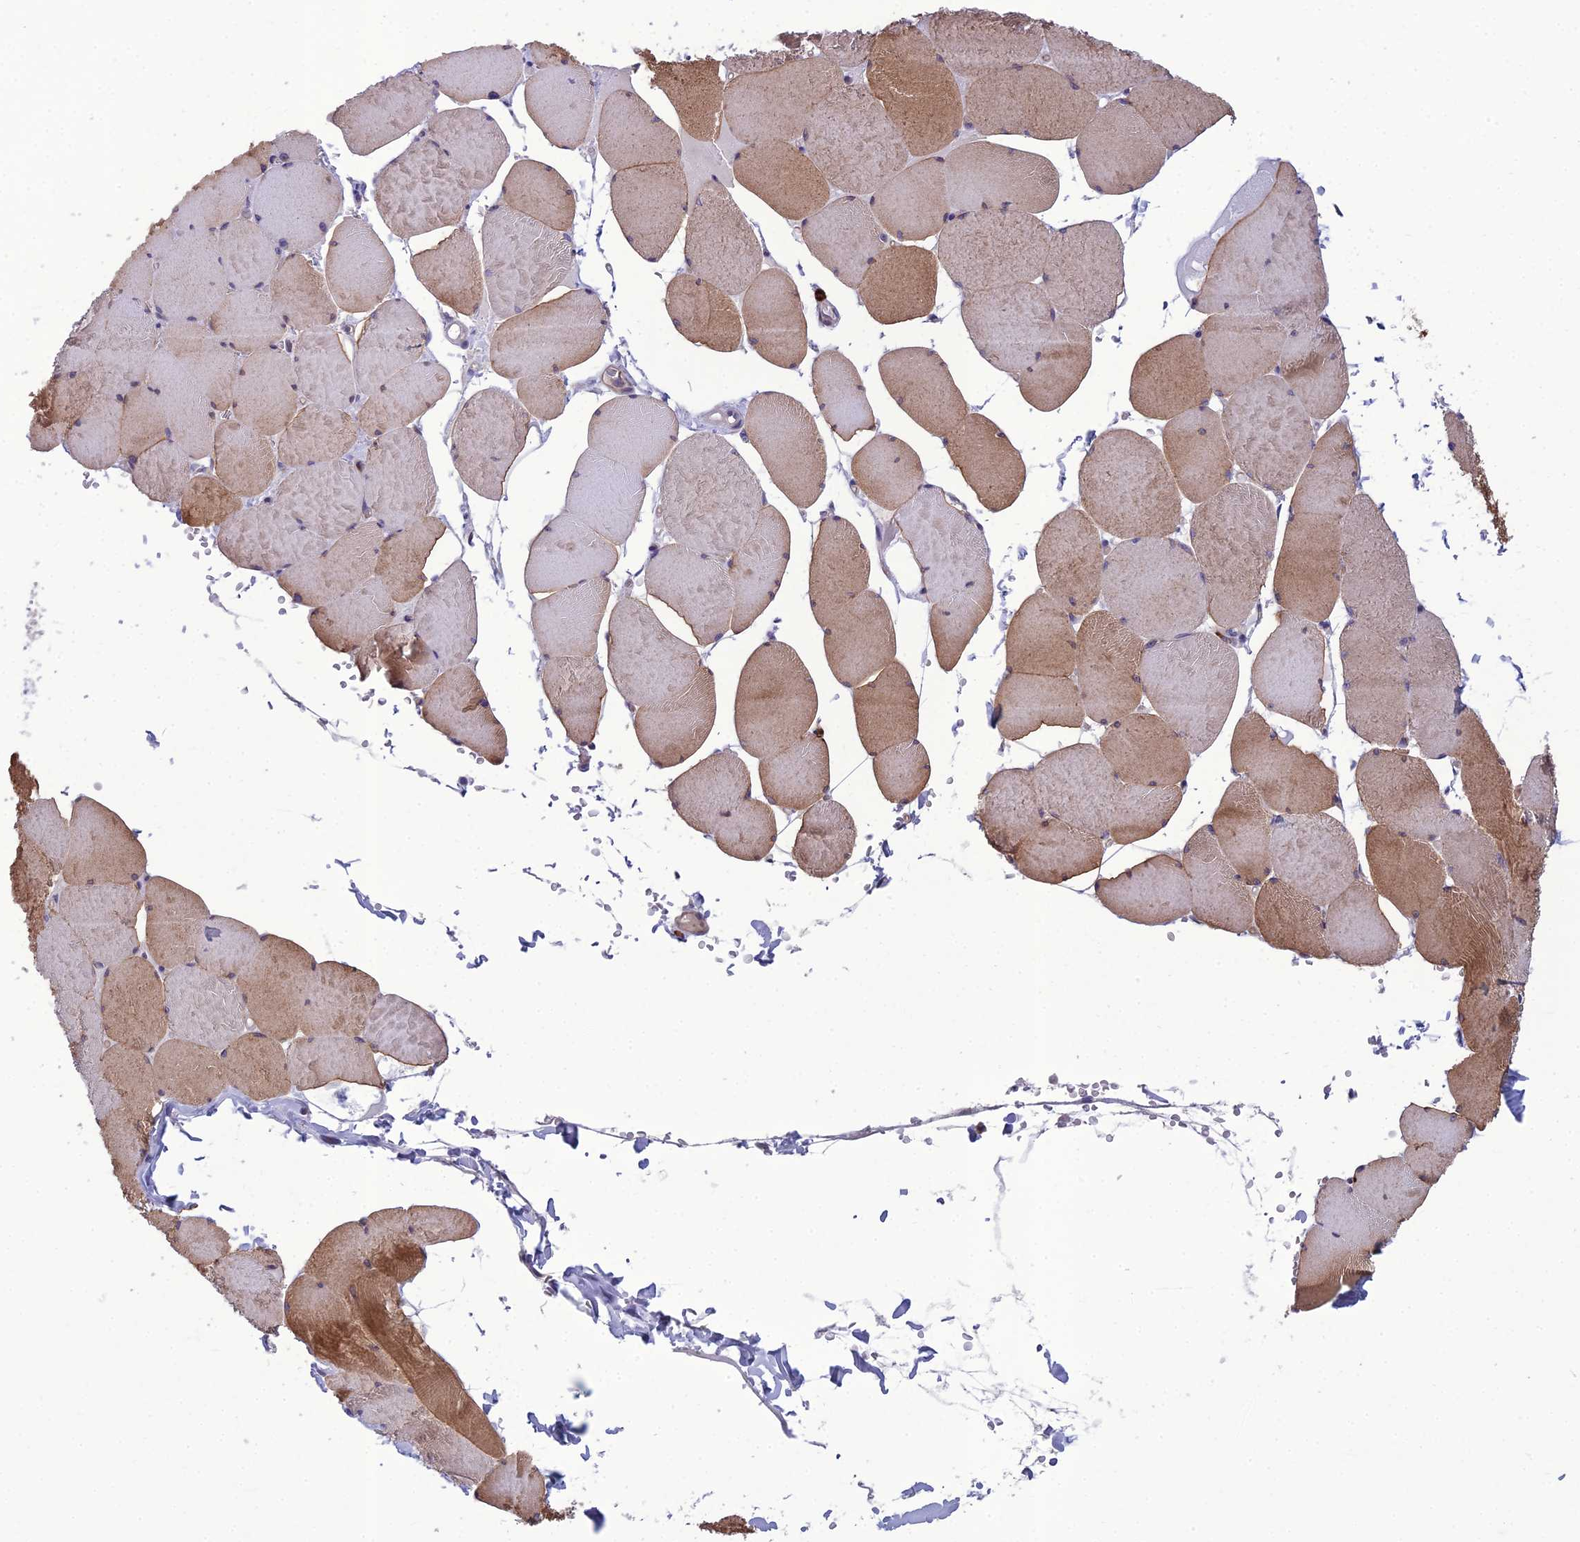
{"staining": {"intensity": "moderate", "quantity": "25%-75%", "location": "cytoplasmic/membranous"}, "tissue": "skeletal muscle", "cell_type": "Myocytes", "image_type": "normal", "snomed": [{"axis": "morphology", "description": "Normal tissue, NOS"}, {"axis": "topography", "description": "Skeletal muscle"}, {"axis": "topography", "description": "Head-Neck"}], "caption": "High-power microscopy captured an immunohistochemistry (IHC) image of unremarkable skeletal muscle, revealing moderate cytoplasmic/membranous expression in approximately 25%-75% of myocytes. The protein of interest is stained brown, and the nuclei are stained in blue (DAB IHC with brightfield microscopy, high magnification).", "gene": "BBS7", "patient": {"sex": "male", "age": 66}}